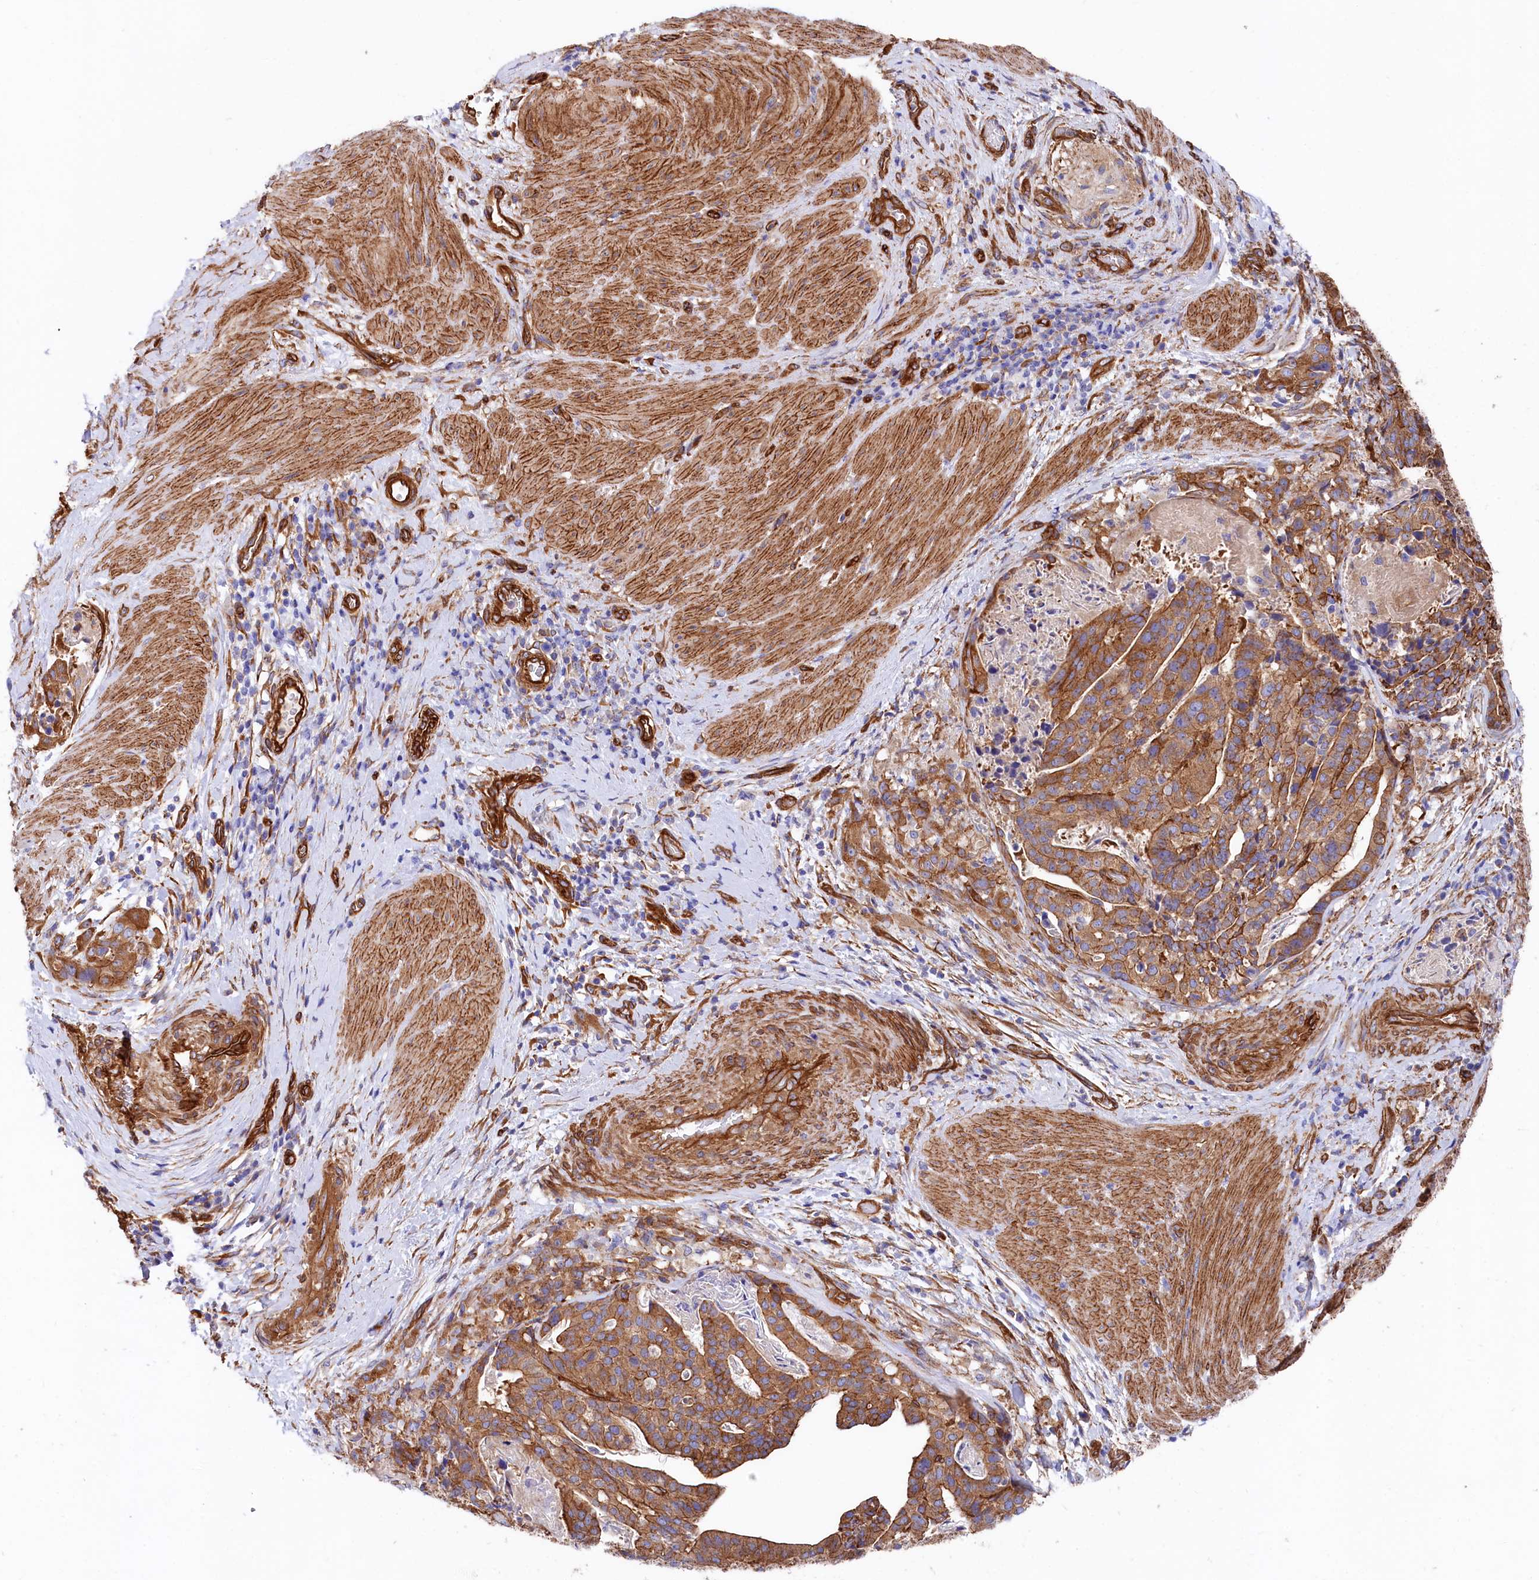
{"staining": {"intensity": "moderate", "quantity": ">75%", "location": "cytoplasmic/membranous"}, "tissue": "stomach cancer", "cell_type": "Tumor cells", "image_type": "cancer", "snomed": [{"axis": "morphology", "description": "Adenocarcinoma, NOS"}, {"axis": "topography", "description": "Stomach"}], "caption": "Human adenocarcinoma (stomach) stained with a protein marker displays moderate staining in tumor cells.", "gene": "TNKS1BP1", "patient": {"sex": "male", "age": 48}}